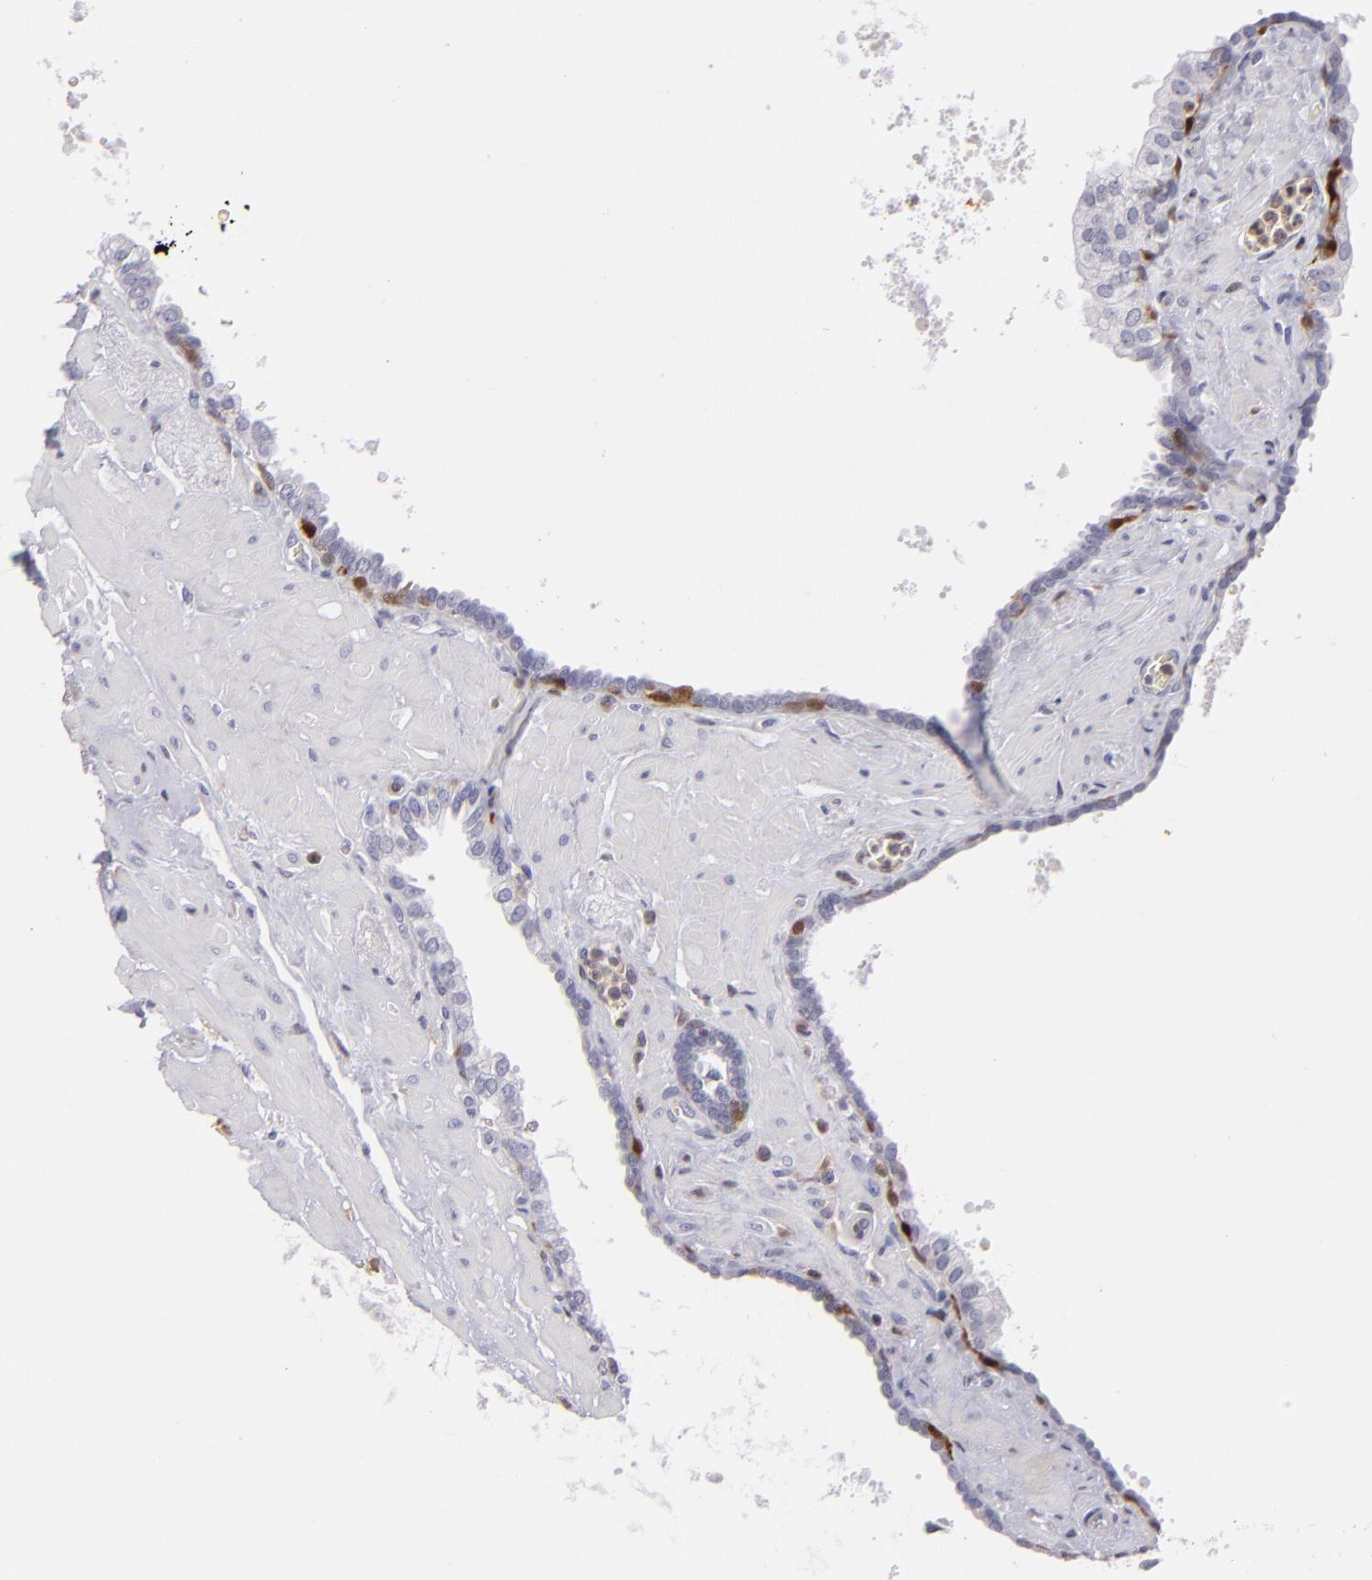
{"staining": {"intensity": "negative", "quantity": "none", "location": "none"}, "tissue": "prostate", "cell_type": "Glandular cells", "image_type": "normal", "snomed": [{"axis": "morphology", "description": "Normal tissue, NOS"}, {"axis": "topography", "description": "Prostate"}], "caption": "Prostate was stained to show a protein in brown. There is no significant positivity in glandular cells.", "gene": "S100A2", "patient": {"sex": "male", "age": 60}}